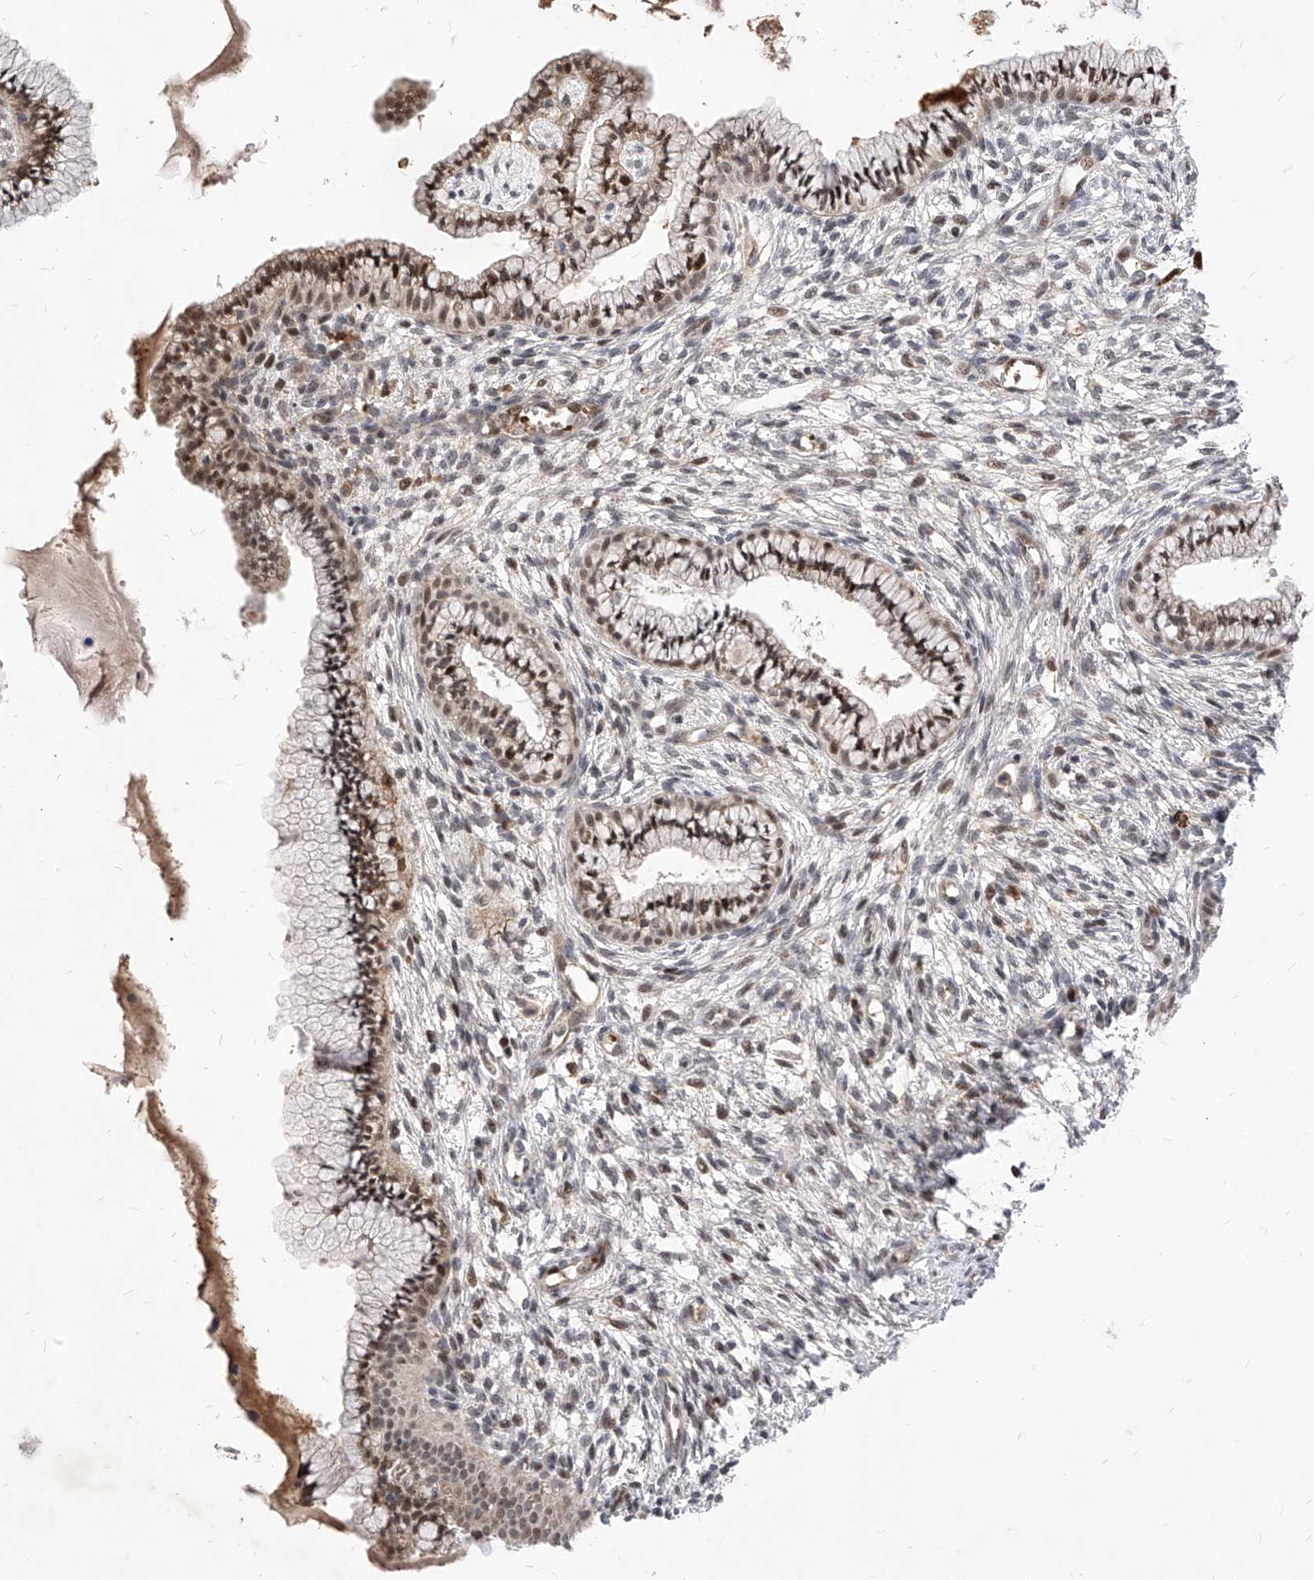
{"staining": {"intensity": "moderate", "quantity": ">75%", "location": "nuclear"}, "tissue": "cervix", "cell_type": "Glandular cells", "image_type": "normal", "snomed": [{"axis": "morphology", "description": "Normal tissue, NOS"}, {"axis": "topography", "description": "Cervix"}], "caption": "Immunohistochemistry (IHC) (DAB) staining of unremarkable cervix reveals moderate nuclear protein positivity in approximately >75% of glandular cells.", "gene": "LGR4", "patient": {"sex": "female", "age": 36}}